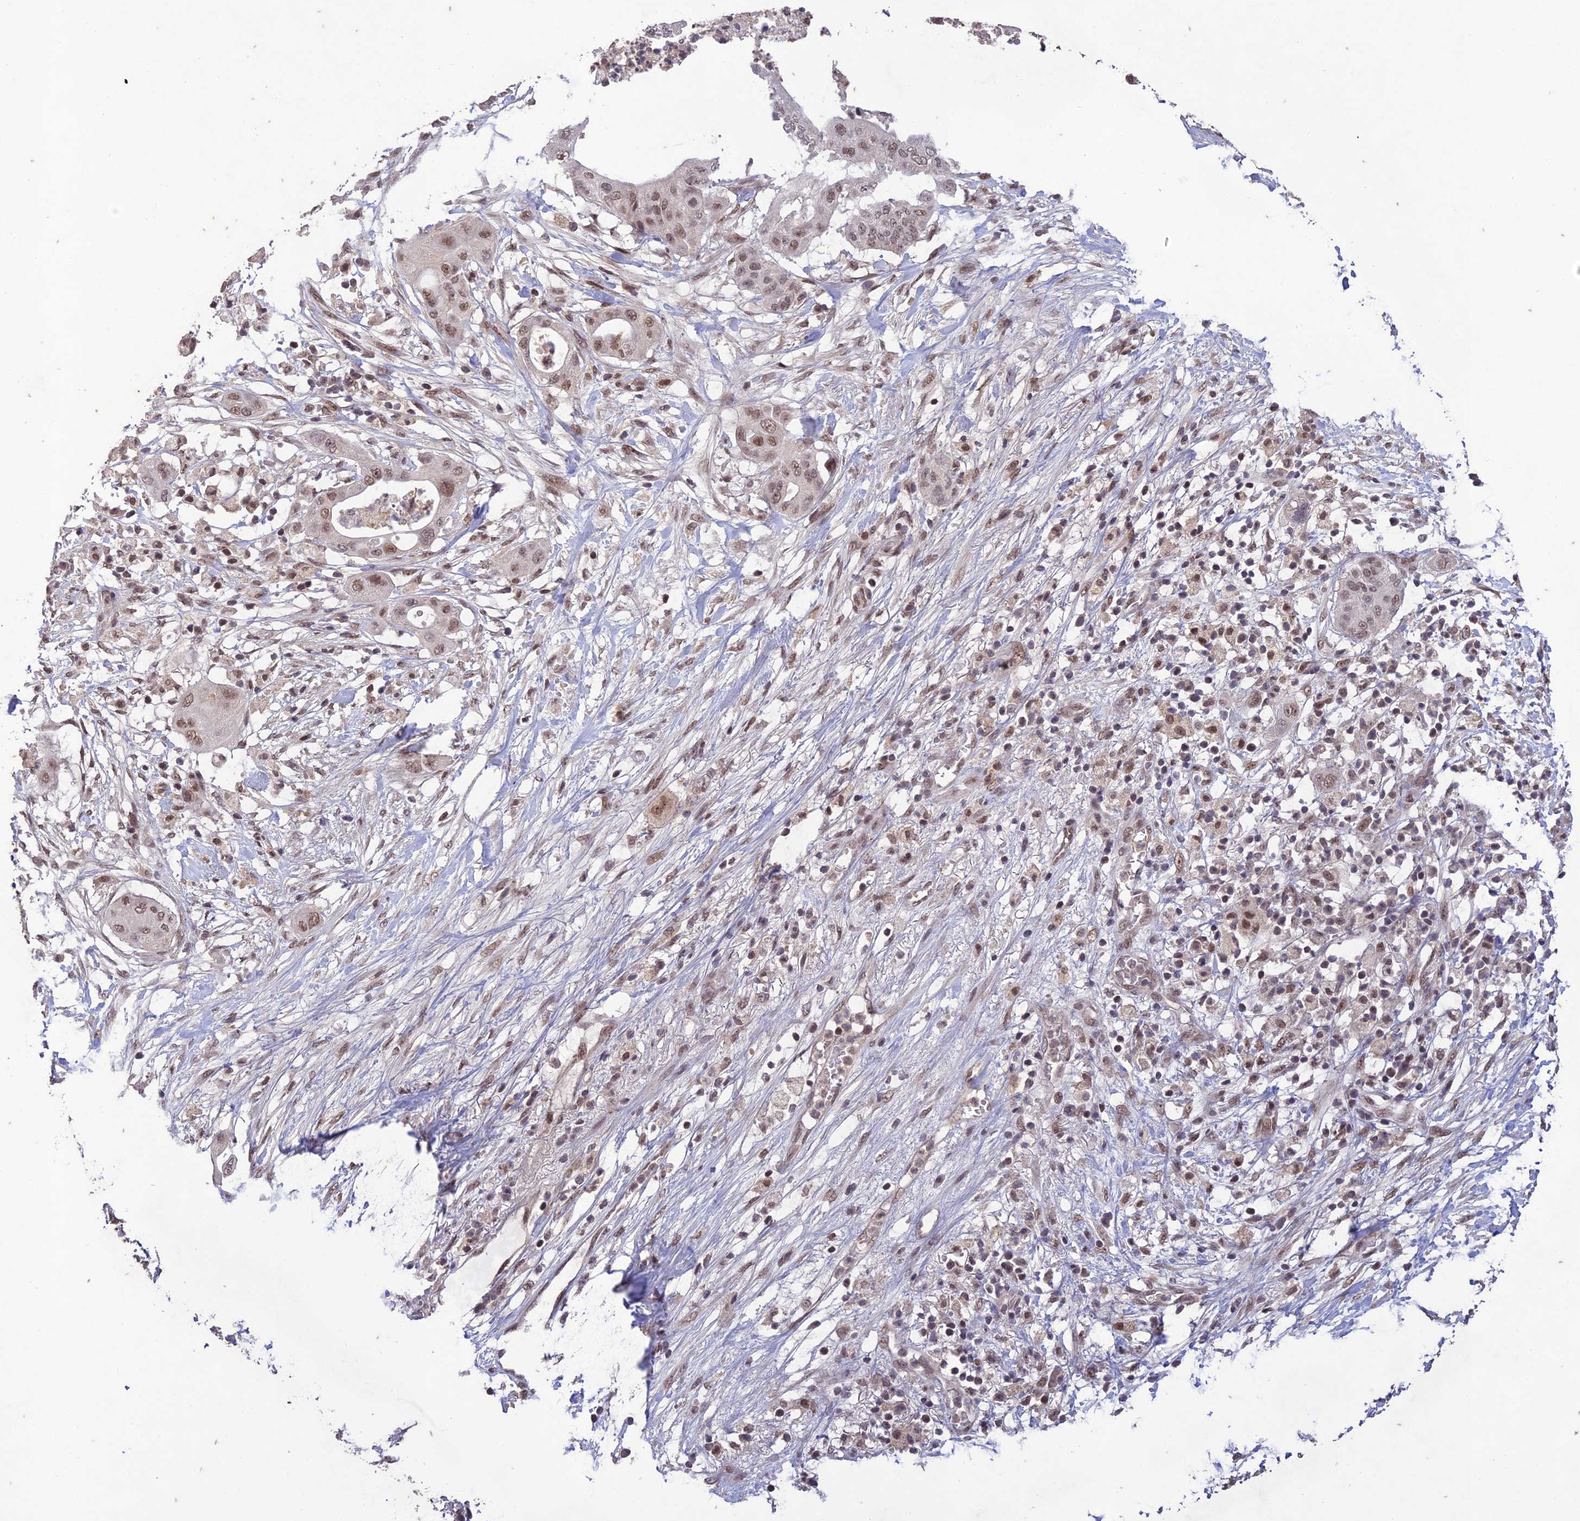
{"staining": {"intensity": "moderate", "quantity": ">75%", "location": "nuclear"}, "tissue": "pancreatic cancer", "cell_type": "Tumor cells", "image_type": "cancer", "snomed": [{"axis": "morphology", "description": "Adenocarcinoma, NOS"}, {"axis": "topography", "description": "Pancreas"}], "caption": "Immunohistochemistry (IHC) histopathology image of neoplastic tissue: human pancreatic adenocarcinoma stained using immunohistochemistry reveals medium levels of moderate protein expression localized specifically in the nuclear of tumor cells, appearing as a nuclear brown color.", "gene": "POP4", "patient": {"sex": "male", "age": 68}}